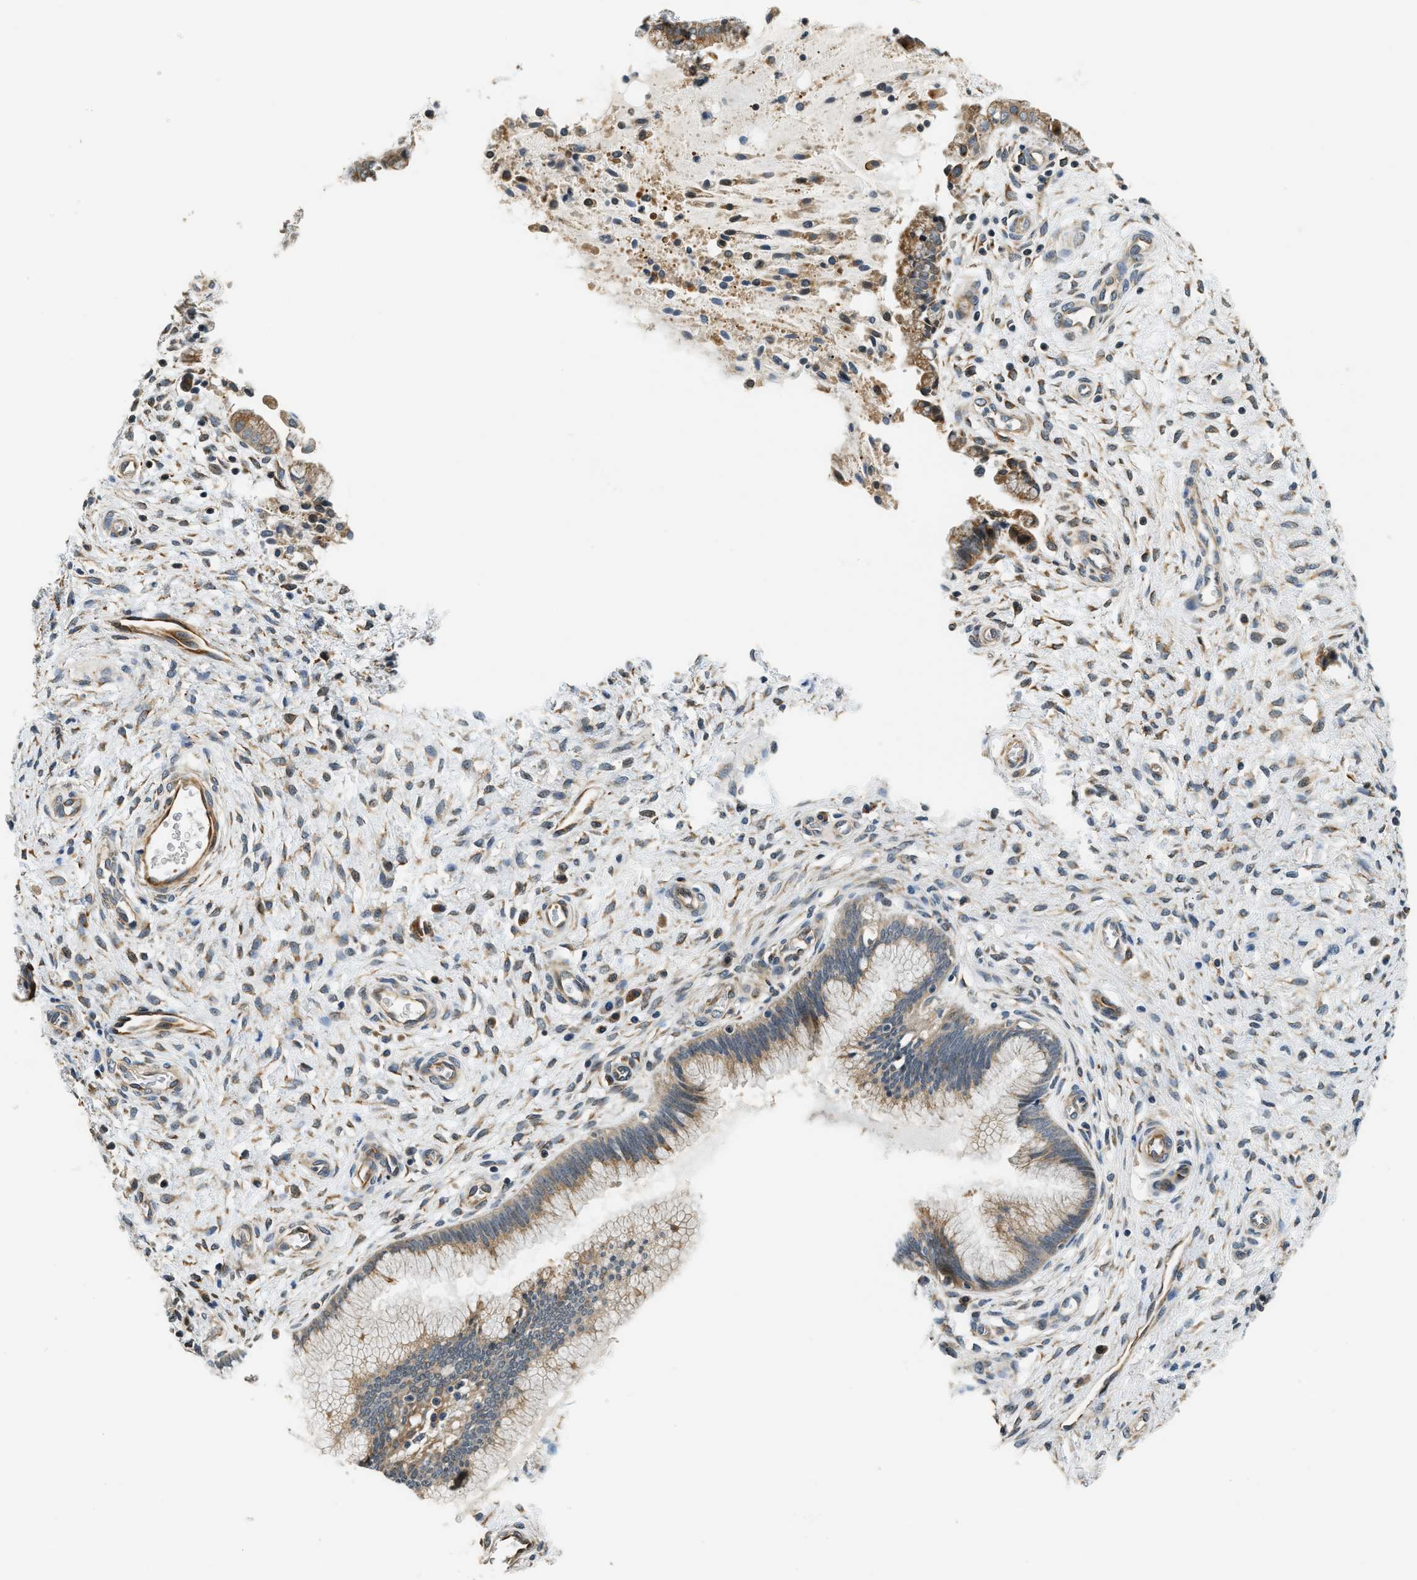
{"staining": {"intensity": "moderate", "quantity": ">75%", "location": "cytoplasmic/membranous"}, "tissue": "cervix", "cell_type": "Glandular cells", "image_type": "normal", "snomed": [{"axis": "morphology", "description": "Normal tissue, NOS"}, {"axis": "topography", "description": "Cervix"}], "caption": "About >75% of glandular cells in normal cervix reveal moderate cytoplasmic/membranous protein positivity as visualized by brown immunohistochemical staining.", "gene": "ALOX12", "patient": {"sex": "female", "age": 55}}